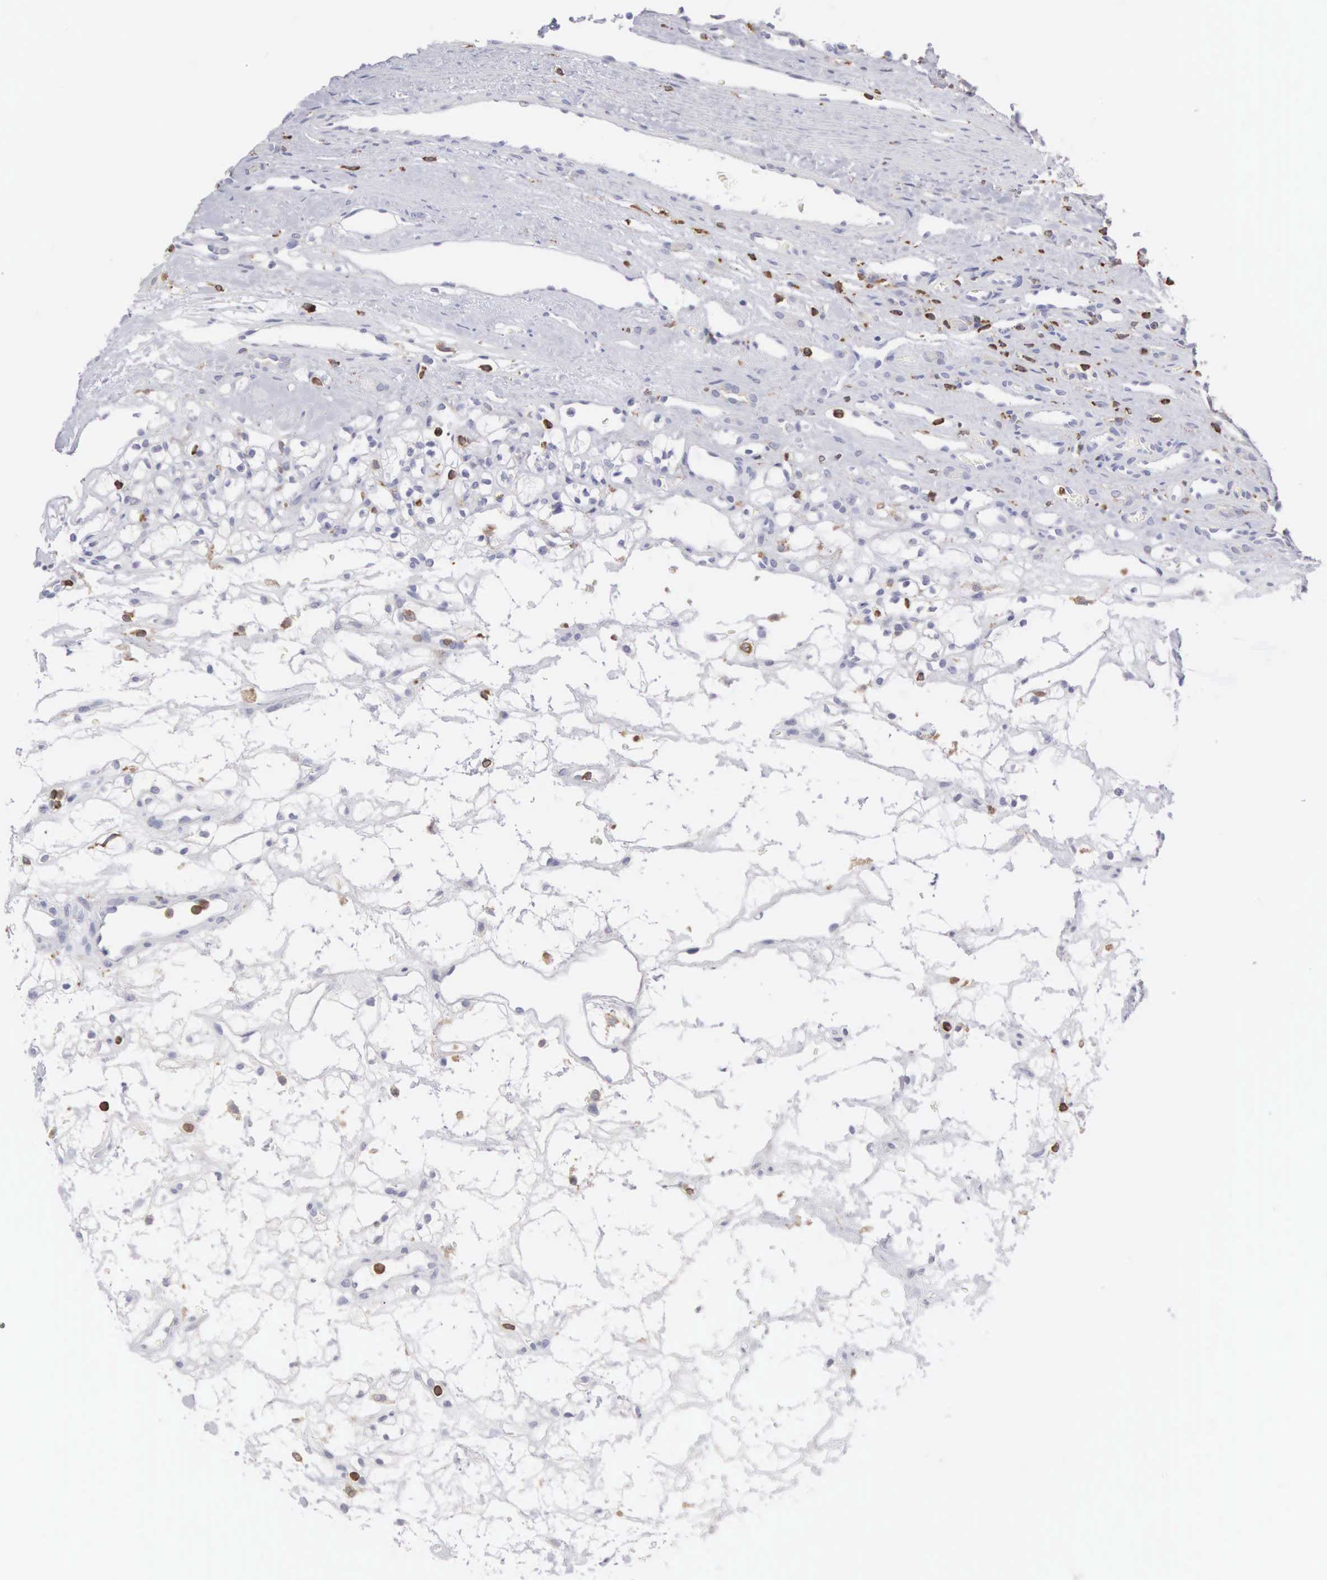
{"staining": {"intensity": "negative", "quantity": "none", "location": "none"}, "tissue": "renal cancer", "cell_type": "Tumor cells", "image_type": "cancer", "snomed": [{"axis": "morphology", "description": "Adenocarcinoma, NOS"}, {"axis": "topography", "description": "Kidney"}], "caption": "Tumor cells show no significant staining in renal cancer.", "gene": "SH3BP1", "patient": {"sex": "female", "age": 60}}